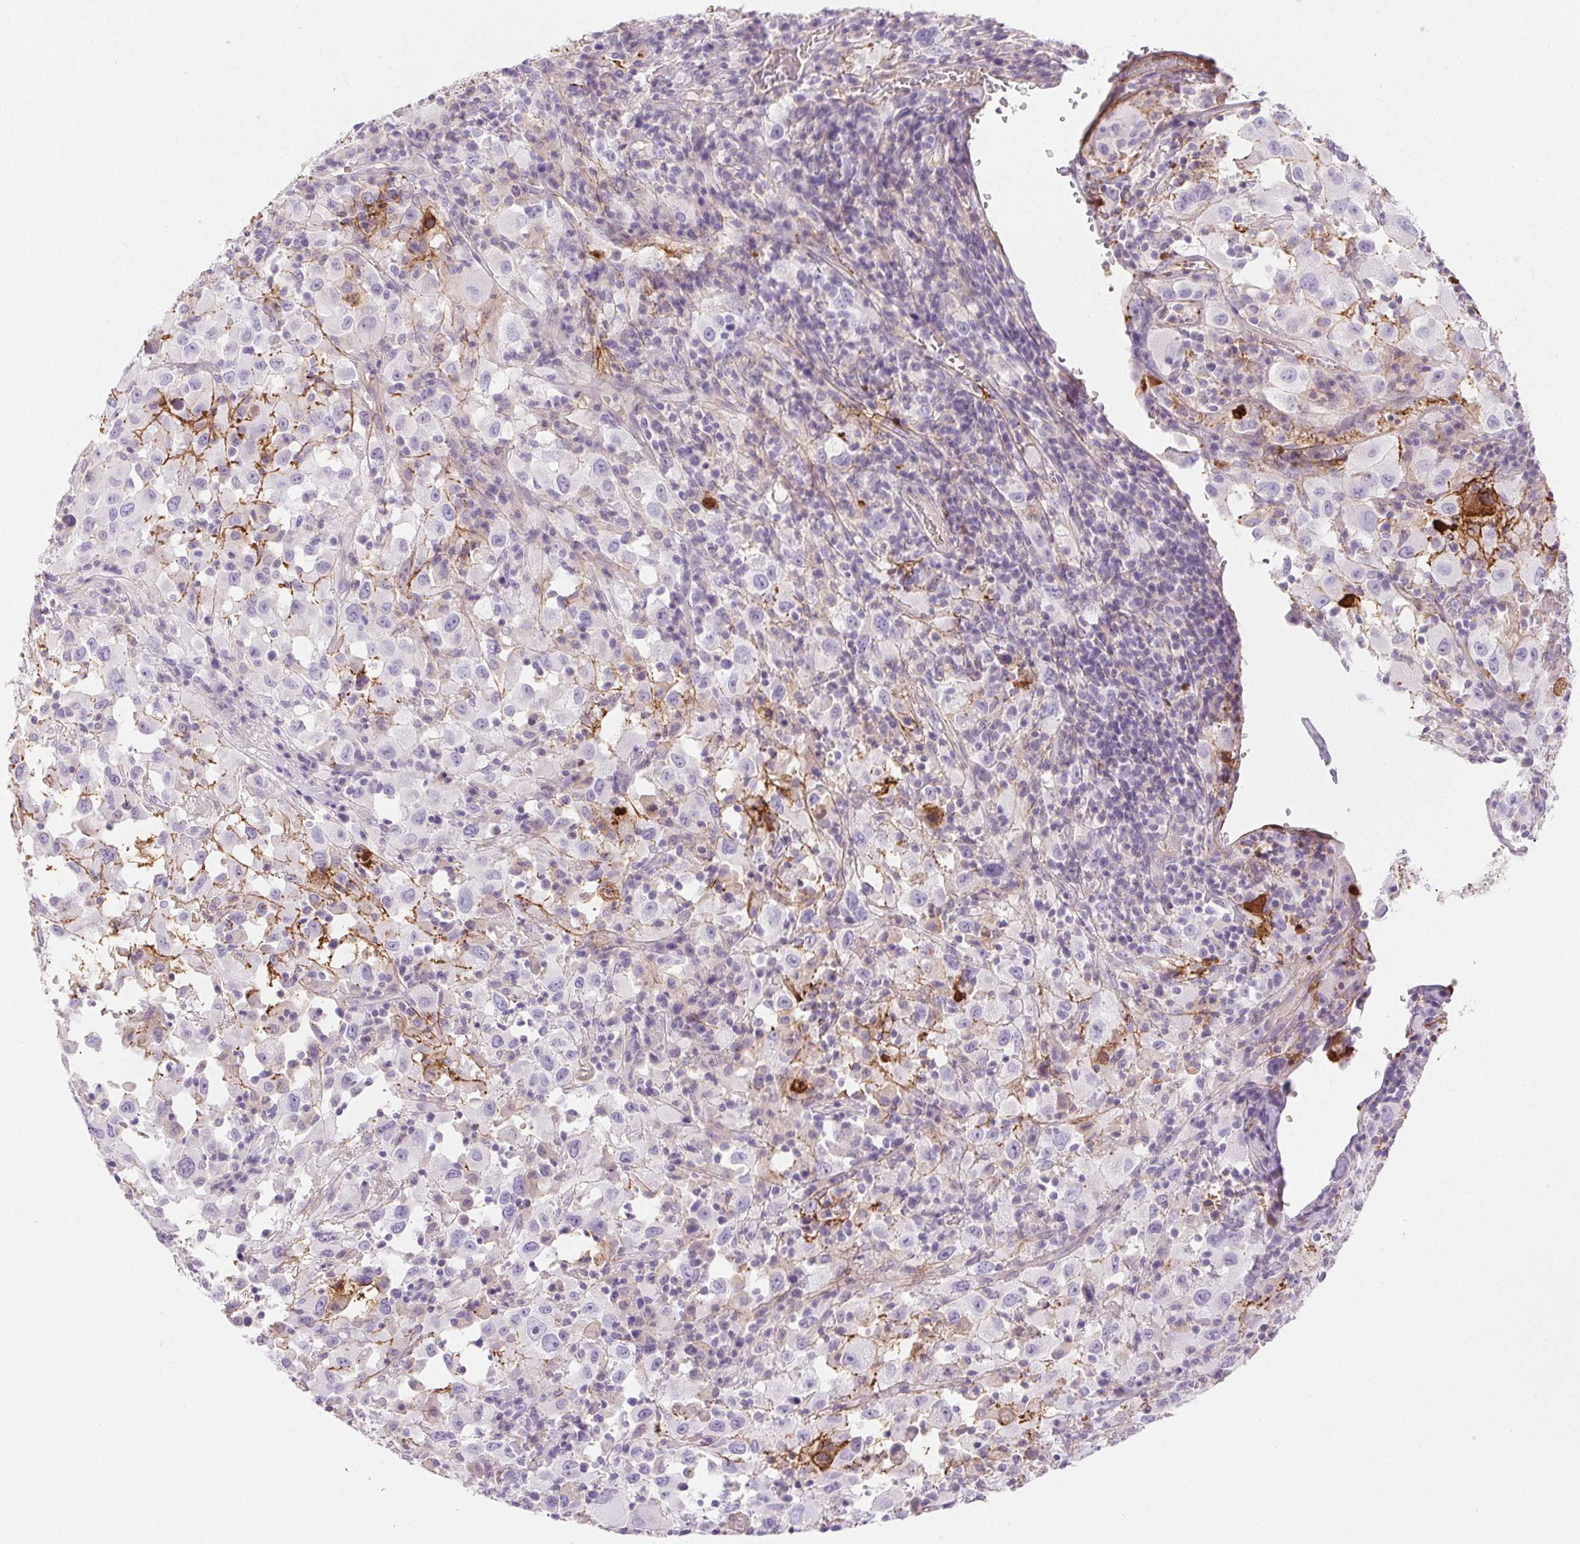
{"staining": {"intensity": "negative", "quantity": "none", "location": "none"}, "tissue": "melanoma", "cell_type": "Tumor cells", "image_type": "cancer", "snomed": [{"axis": "morphology", "description": "Malignant melanoma, Metastatic site"}, {"axis": "topography", "description": "Soft tissue"}], "caption": "A photomicrograph of human malignant melanoma (metastatic site) is negative for staining in tumor cells.", "gene": "FGA", "patient": {"sex": "male", "age": 50}}